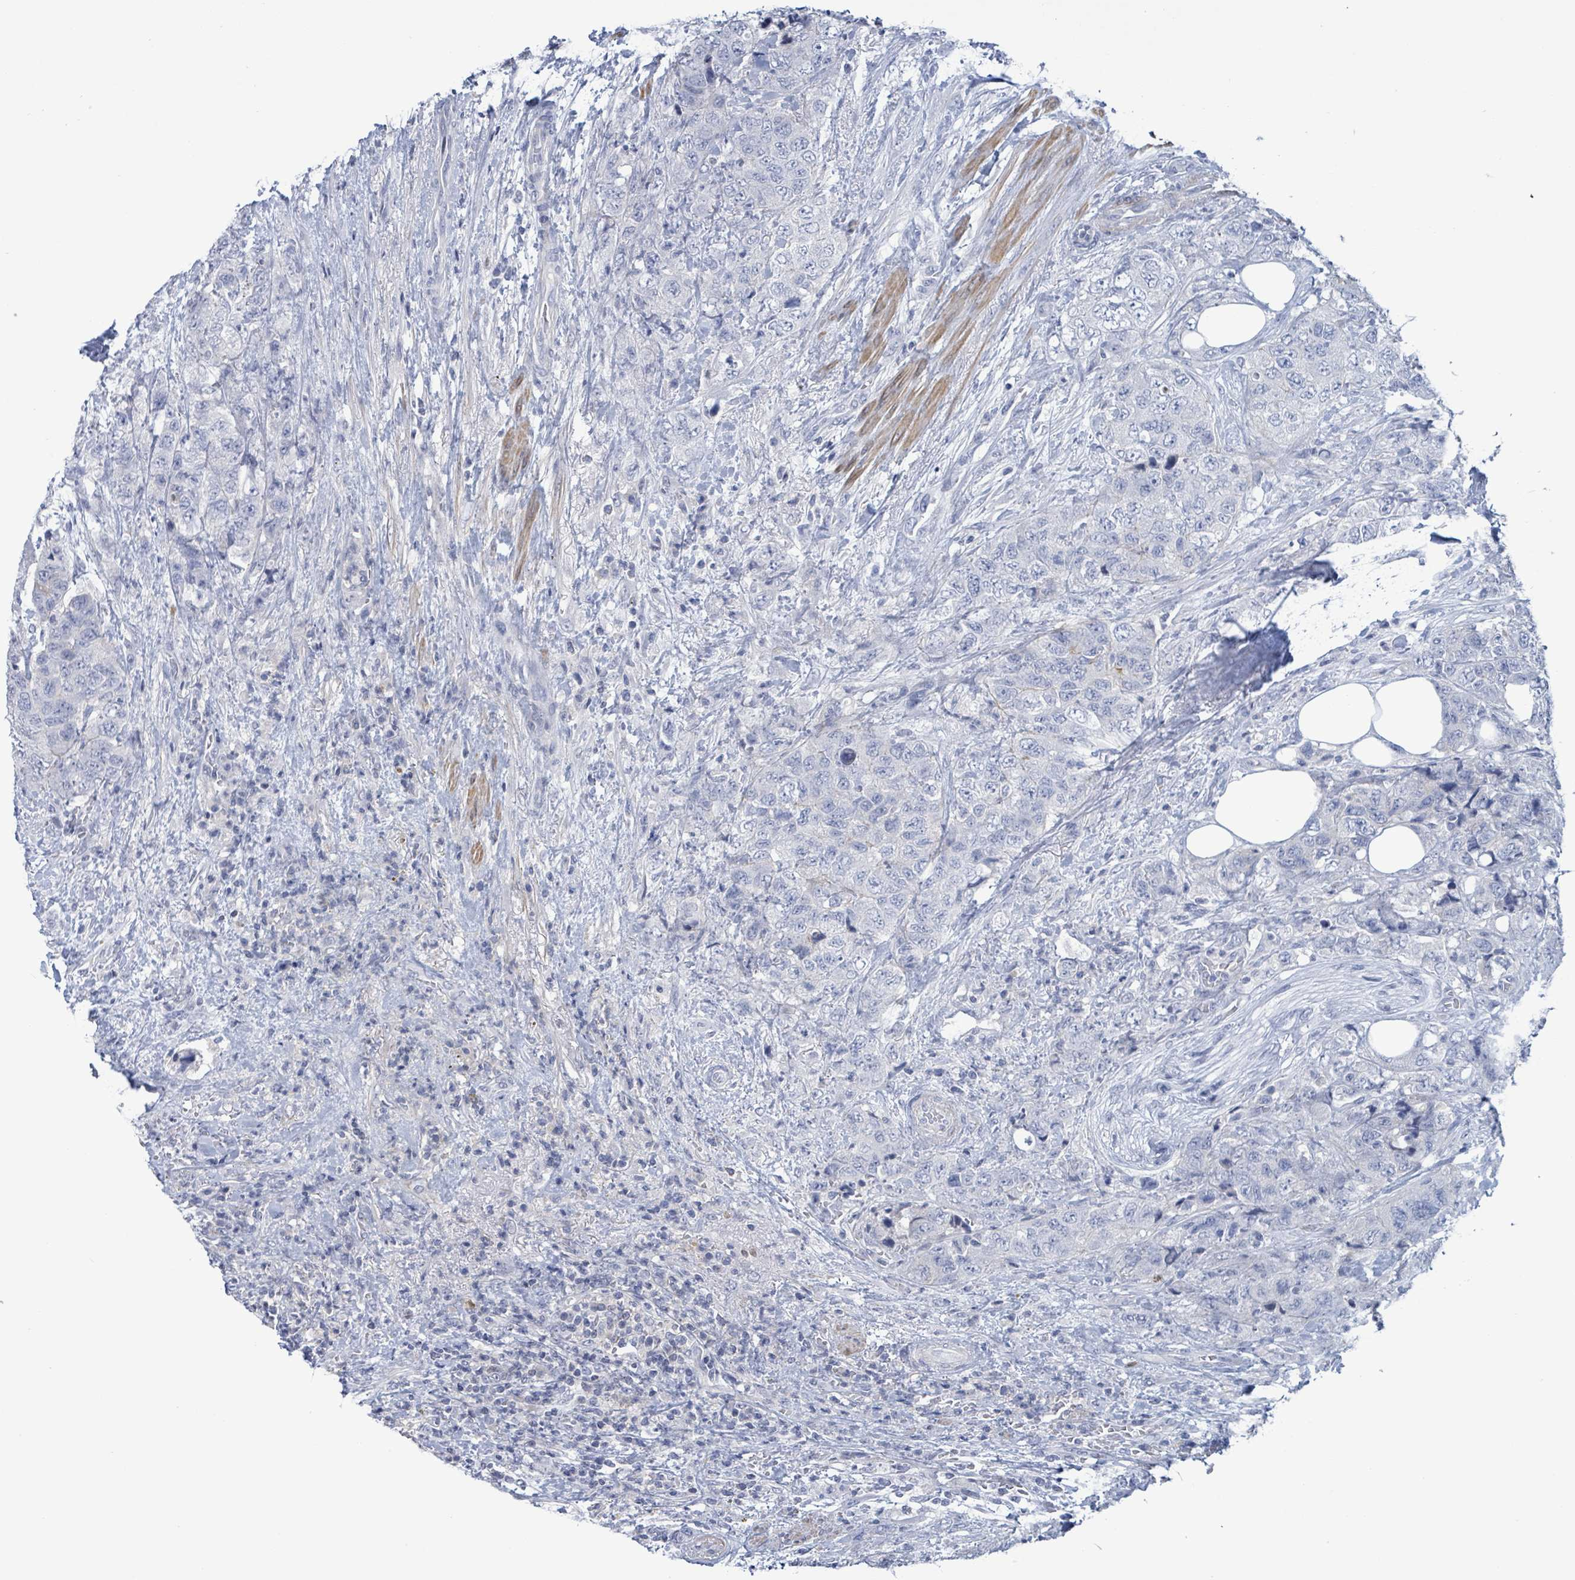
{"staining": {"intensity": "negative", "quantity": "none", "location": "none"}, "tissue": "urothelial cancer", "cell_type": "Tumor cells", "image_type": "cancer", "snomed": [{"axis": "morphology", "description": "Urothelial carcinoma, High grade"}, {"axis": "topography", "description": "Urinary bladder"}], "caption": "Protein analysis of urothelial cancer exhibits no significant positivity in tumor cells.", "gene": "NTN3", "patient": {"sex": "female", "age": 78}}